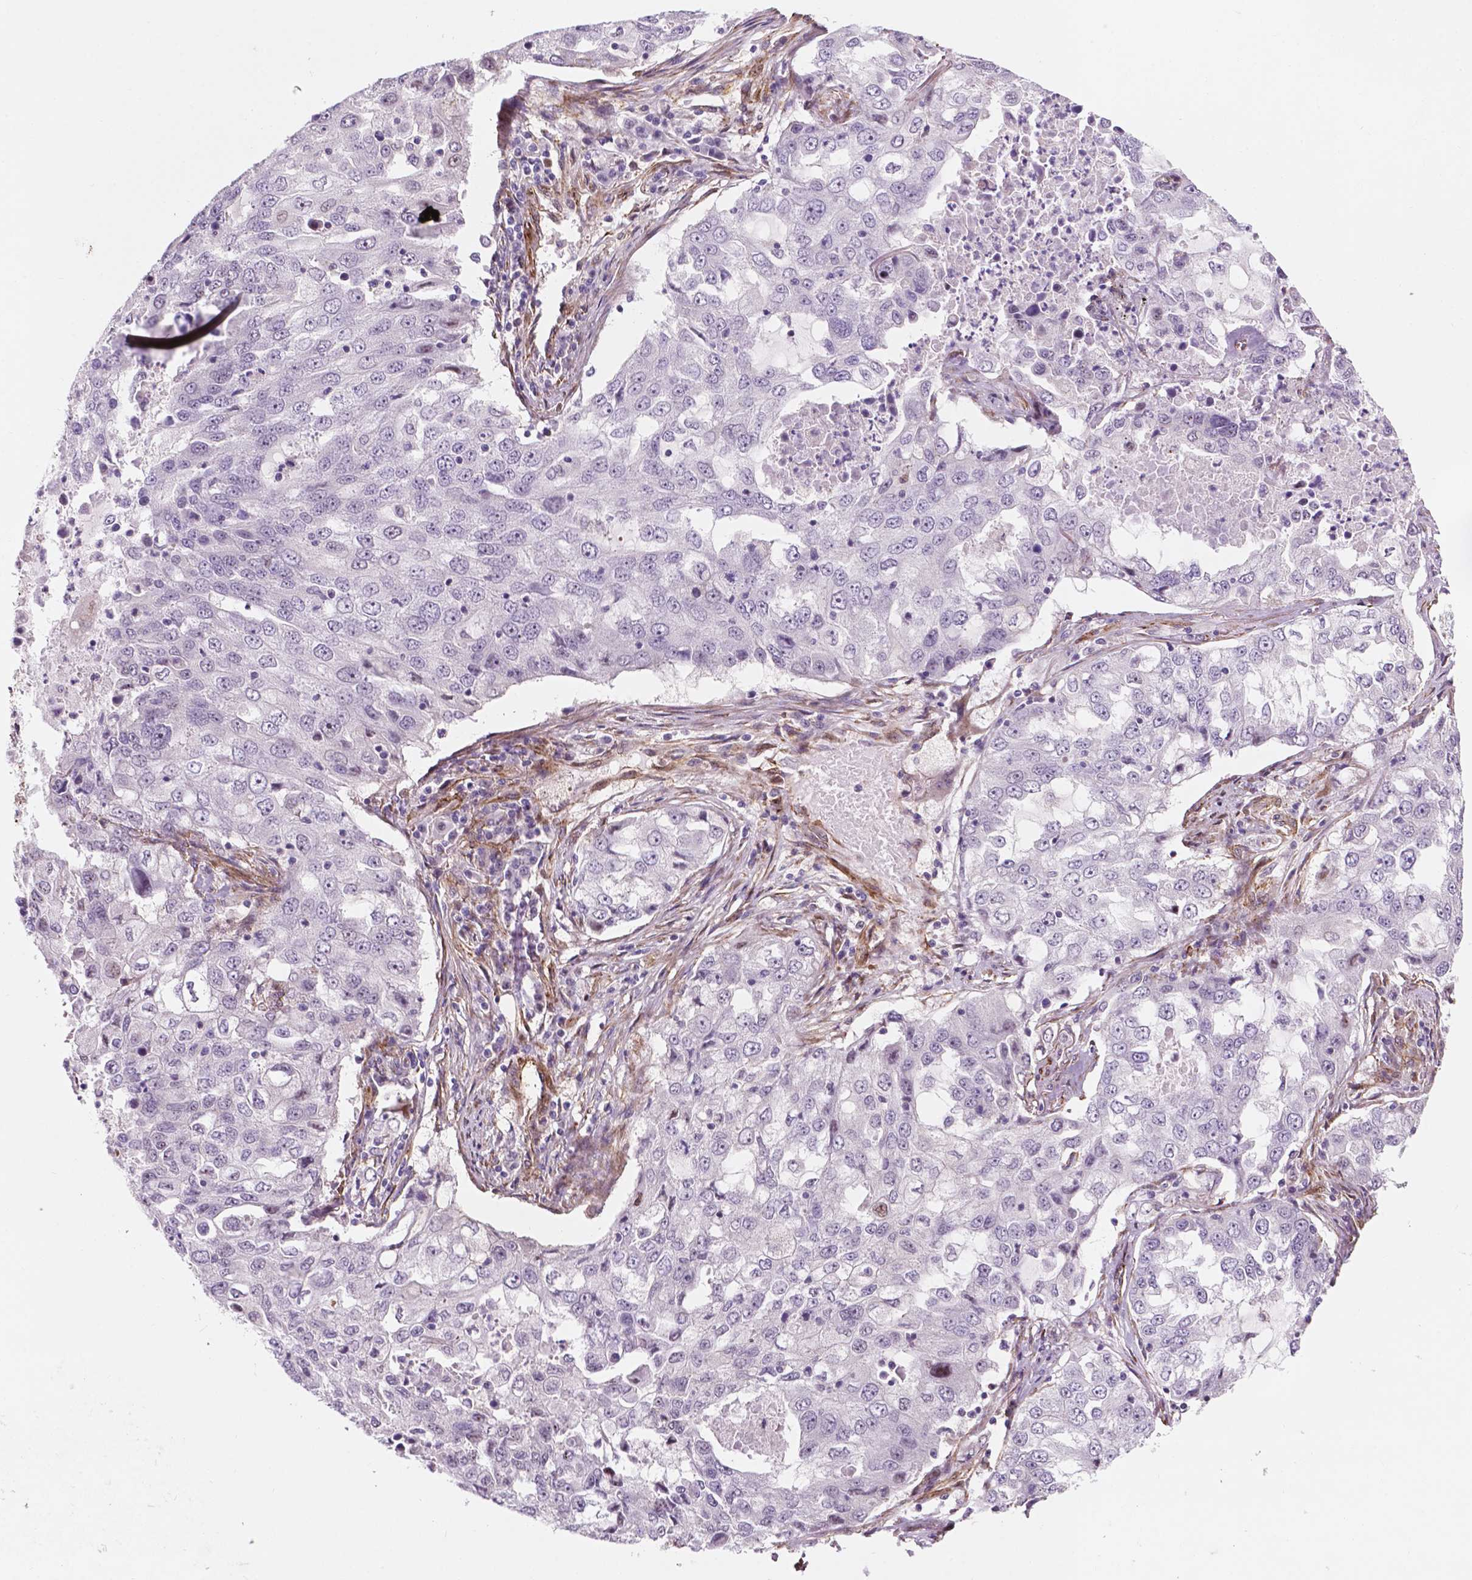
{"staining": {"intensity": "negative", "quantity": "none", "location": "none"}, "tissue": "lung cancer", "cell_type": "Tumor cells", "image_type": "cancer", "snomed": [{"axis": "morphology", "description": "Adenocarcinoma, NOS"}, {"axis": "topography", "description": "Lung"}], "caption": "A high-resolution image shows immunohistochemistry (IHC) staining of lung adenocarcinoma, which shows no significant staining in tumor cells.", "gene": "EGFL8", "patient": {"sex": "female", "age": 61}}